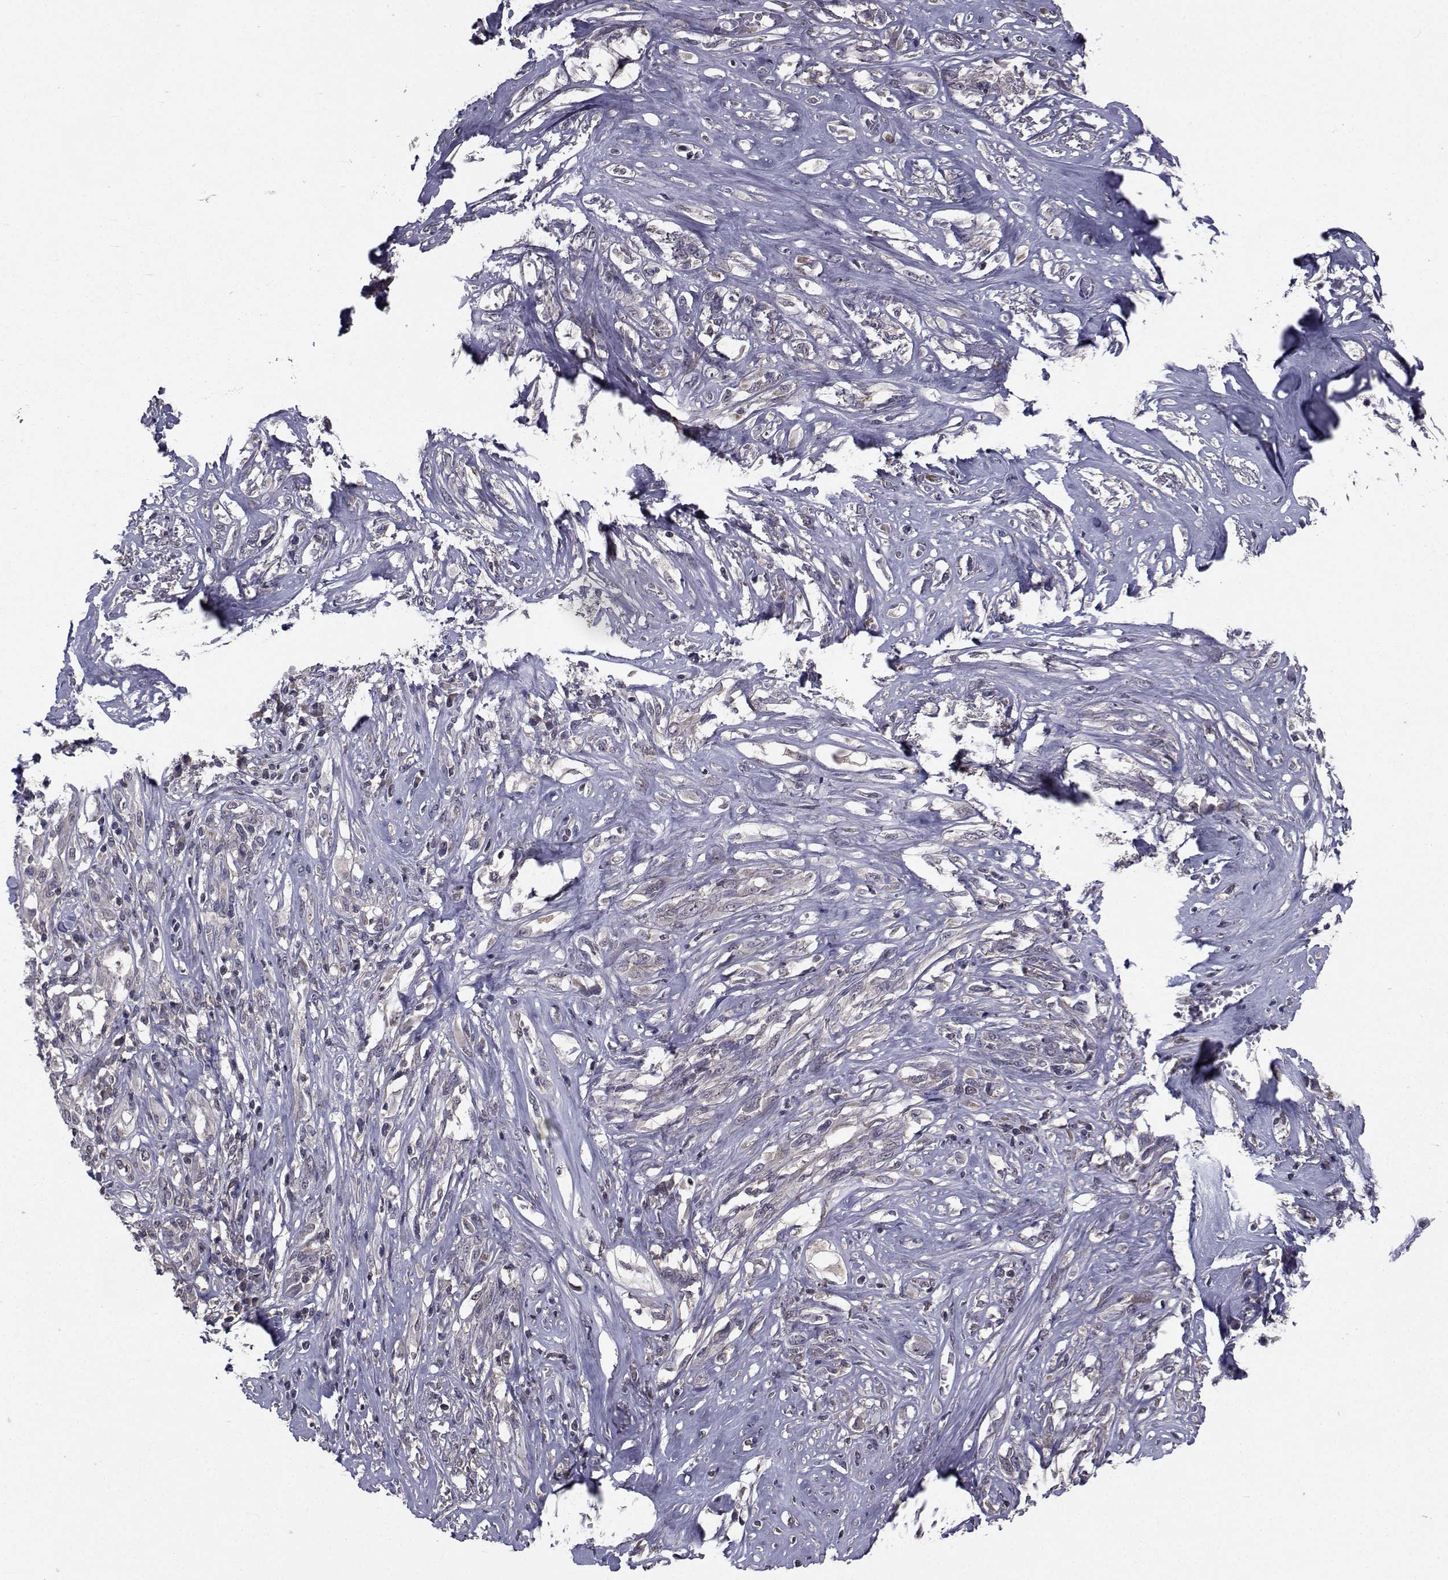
{"staining": {"intensity": "weak", "quantity": "25%-75%", "location": "cytoplasmic/membranous"}, "tissue": "melanoma", "cell_type": "Tumor cells", "image_type": "cancer", "snomed": [{"axis": "morphology", "description": "Malignant melanoma, NOS"}, {"axis": "topography", "description": "Skin"}], "caption": "A photomicrograph of melanoma stained for a protein exhibits weak cytoplasmic/membranous brown staining in tumor cells.", "gene": "CYP2S1", "patient": {"sex": "female", "age": 91}}